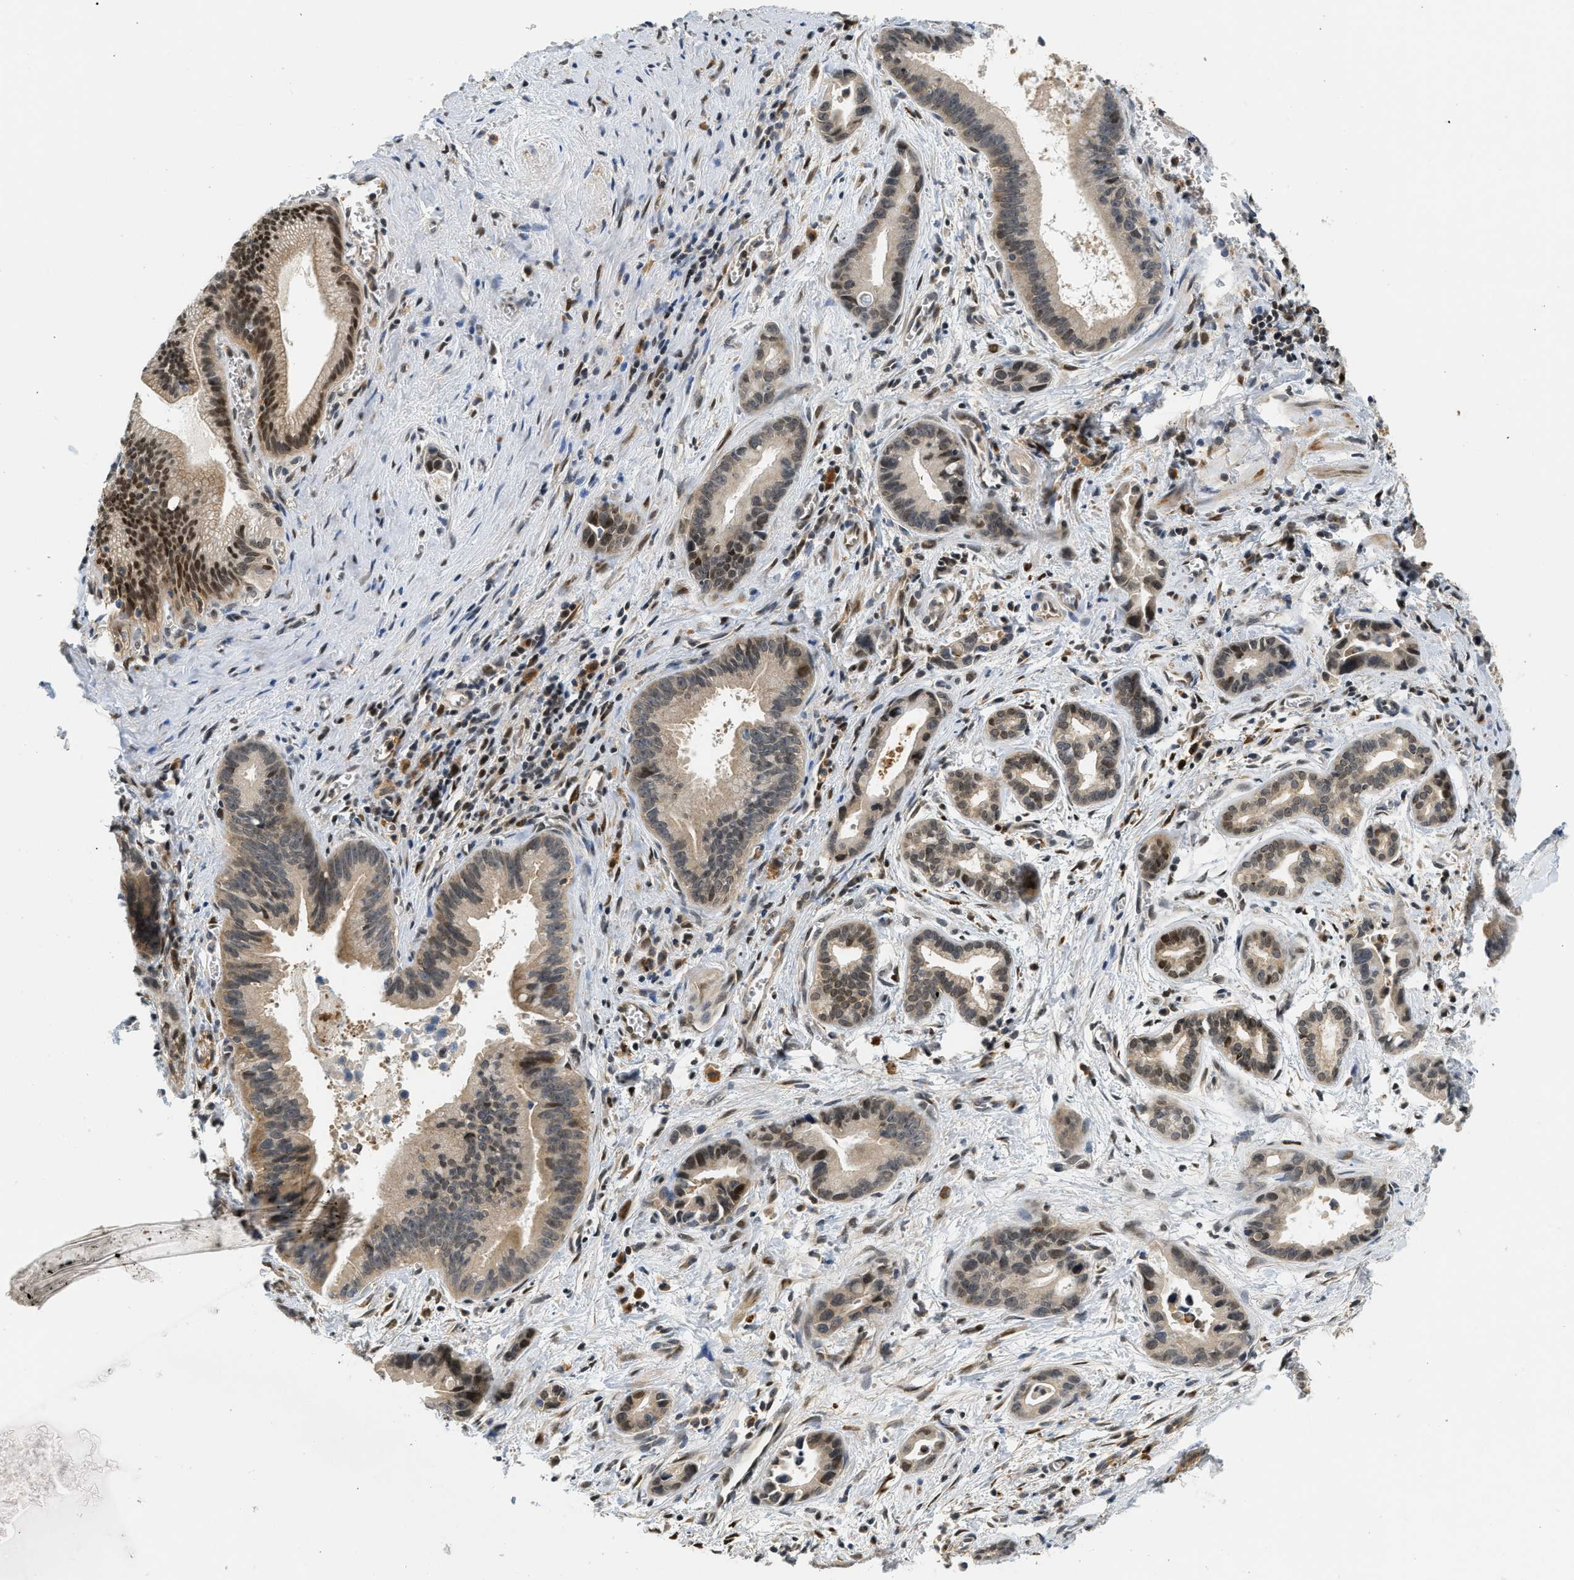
{"staining": {"intensity": "moderate", "quantity": "25%-75%", "location": "cytoplasmic/membranous,nuclear"}, "tissue": "liver cancer", "cell_type": "Tumor cells", "image_type": "cancer", "snomed": [{"axis": "morphology", "description": "Cholangiocarcinoma"}, {"axis": "topography", "description": "Liver"}], "caption": "The histopathology image reveals staining of liver cholangiocarcinoma, revealing moderate cytoplasmic/membranous and nuclear protein expression (brown color) within tumor cells. Nuclei are stained in blue.", "gene": "KMT2A", "patient": {"sex": "female", "age": 55}}